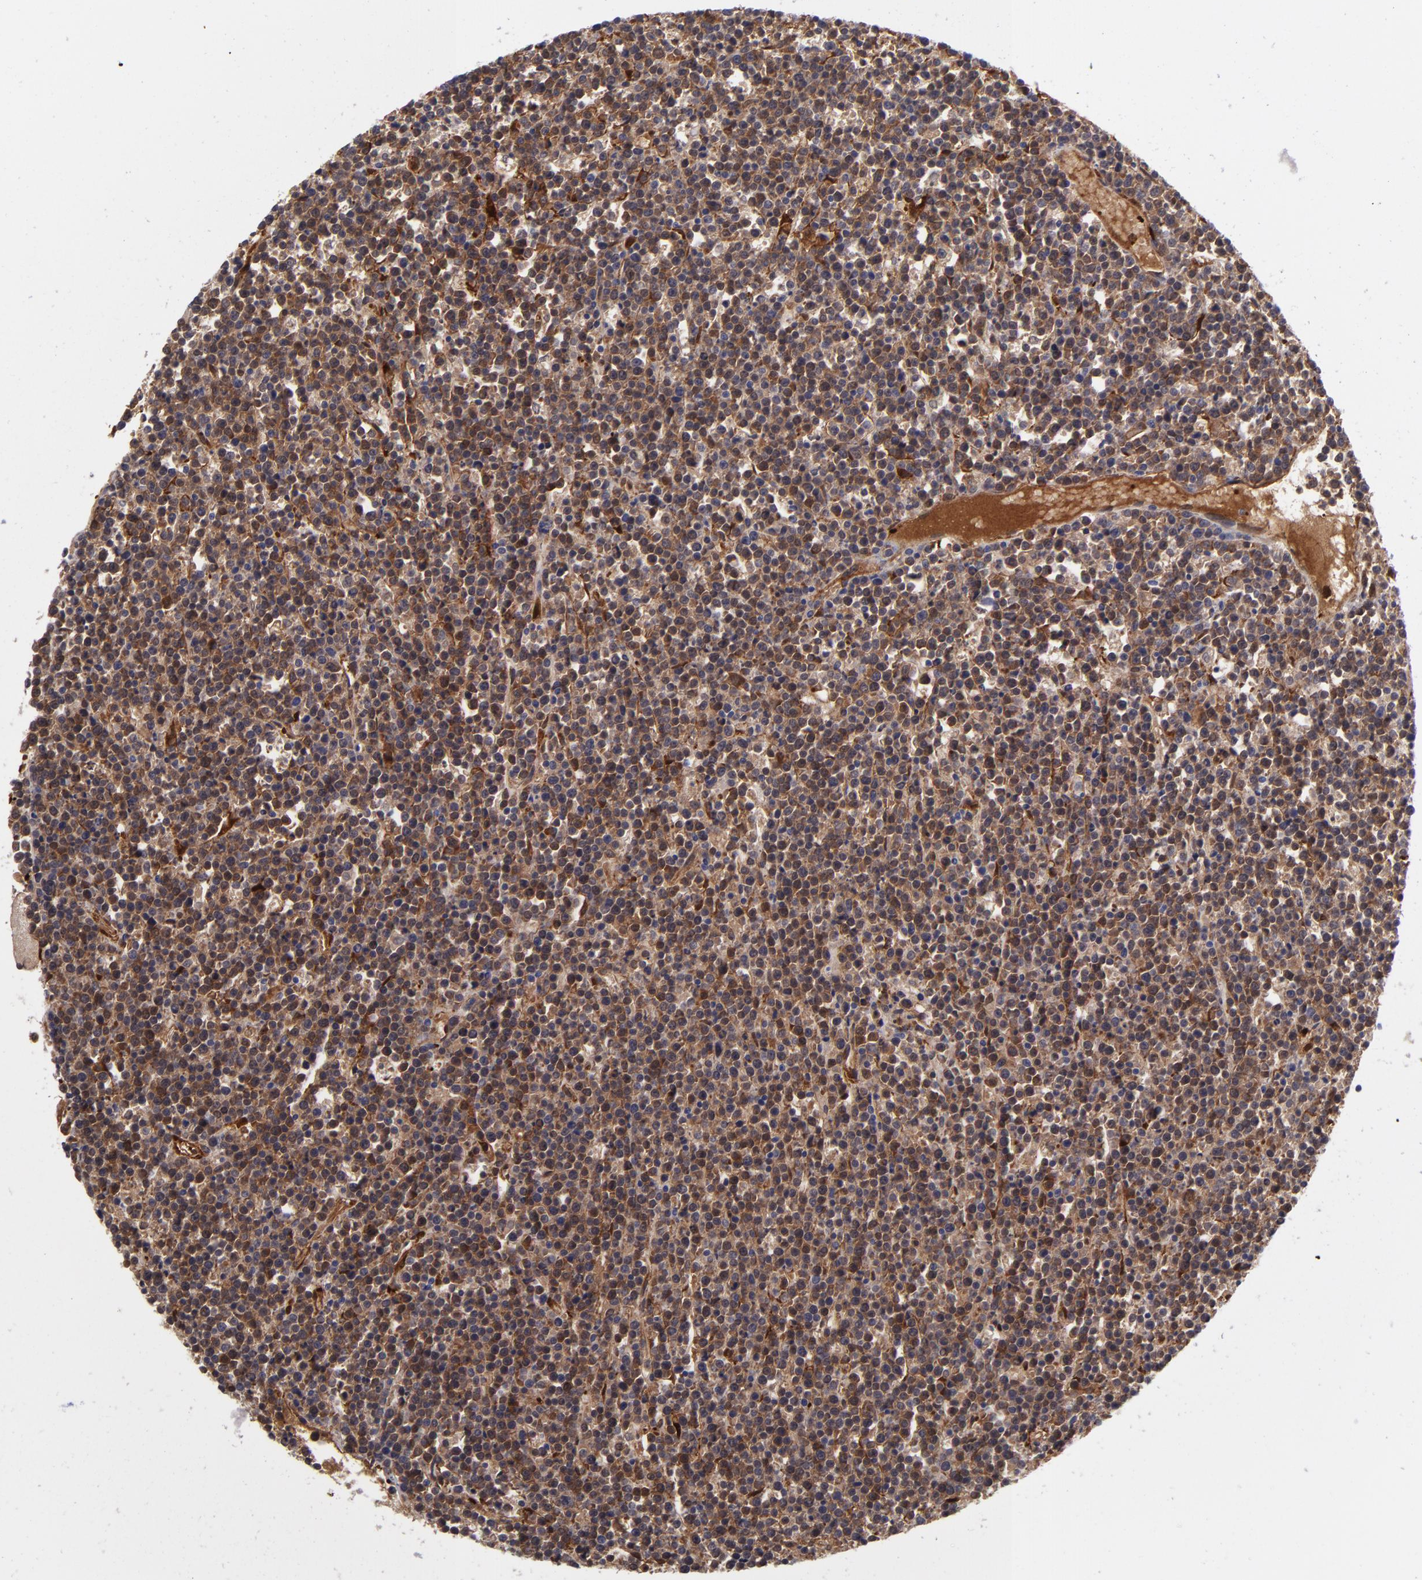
{"staining": {"intensity": "moderate", "quantity": ">75%", "location": "cytoplasmic/membranous"}, "tissue": "lymphoma", "cell_type": "Tumor cells", "image_type": "cancer", "snomed": [{"axis": "morphology", "description": "Malignant lymphoma, non-Hodgkin's type, High grade"}, {"axis": "topography", "description": "Ovary"}], "caption": "Malignant lymphoma, non-Hodgkin's type (high-grade) tissue exhibits moderate cytoplasmic/membranous expression in about >75% of tumor cells, visualized by immunohistochemistry. (Stains: DAB (3,3'-diaminobenzidine) in brown, nuclei in blue, Microscopy: brightfield microscopy at high magnification).", "gene": "VCL", "patient": {"sex": "female", "age": 56}}